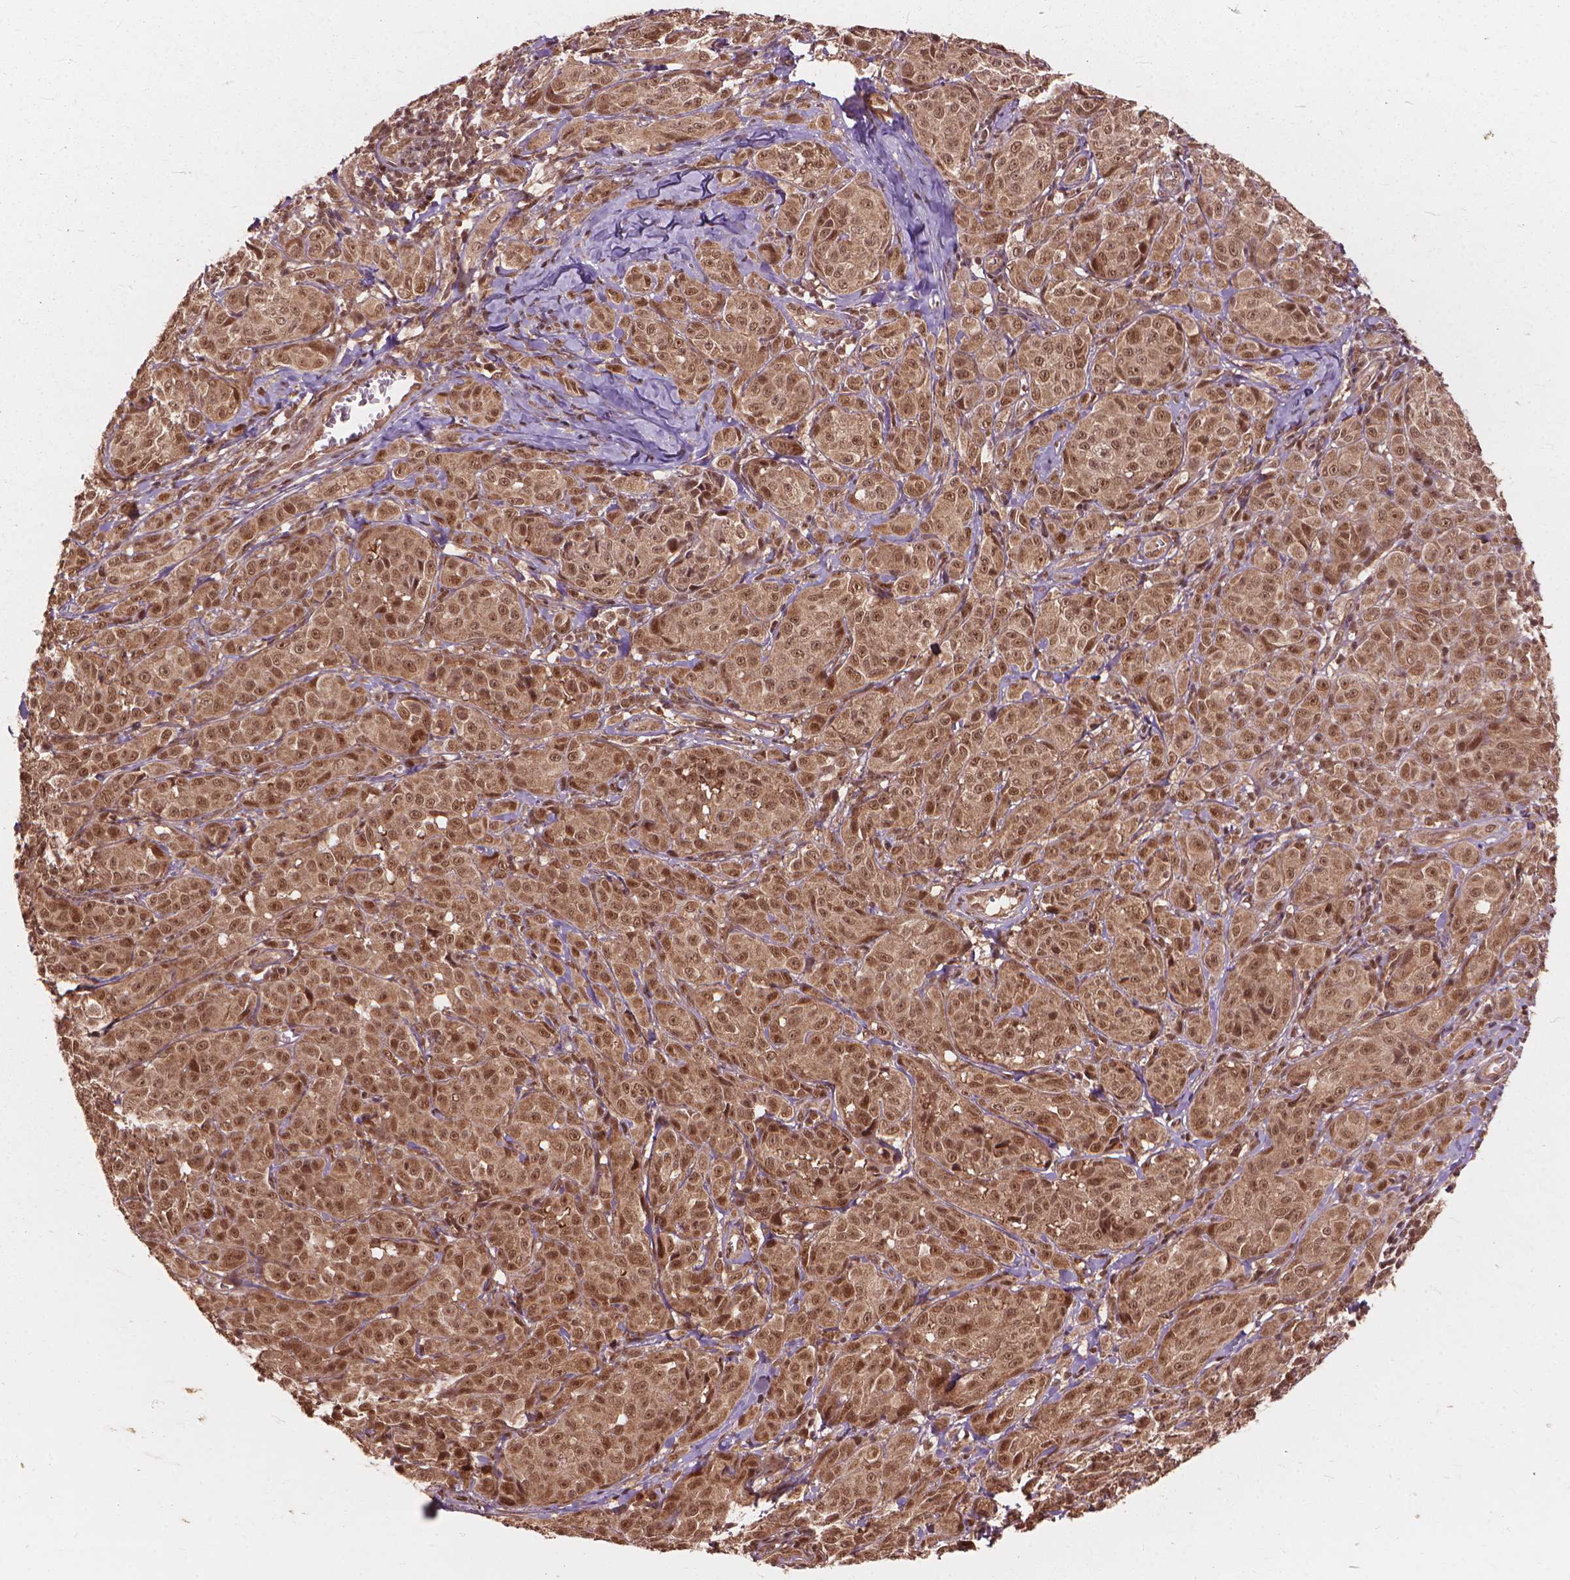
{"staining": {"intensity": "moderate", "quantity": ">75%", "location": "cytoplasmic/membranous,nuclear"}, "tissue": "melanoma", "cell_type": "Tumor cells", "image_type": "cancer", "snomed": [{"axis": "morphology", "description": "Malignant melanoma, NOS"}, {"axis": "topography", "description": "Skin"}], "caption": "About >75% of tumor cells in malignant melanoma exhibit moderate cytoplasmic/membranous and nuclear protein expression as visualized by brown immunohistochemical staining.", "gene": "SSU72", "patient": {"sex": "male", "age": 89}}